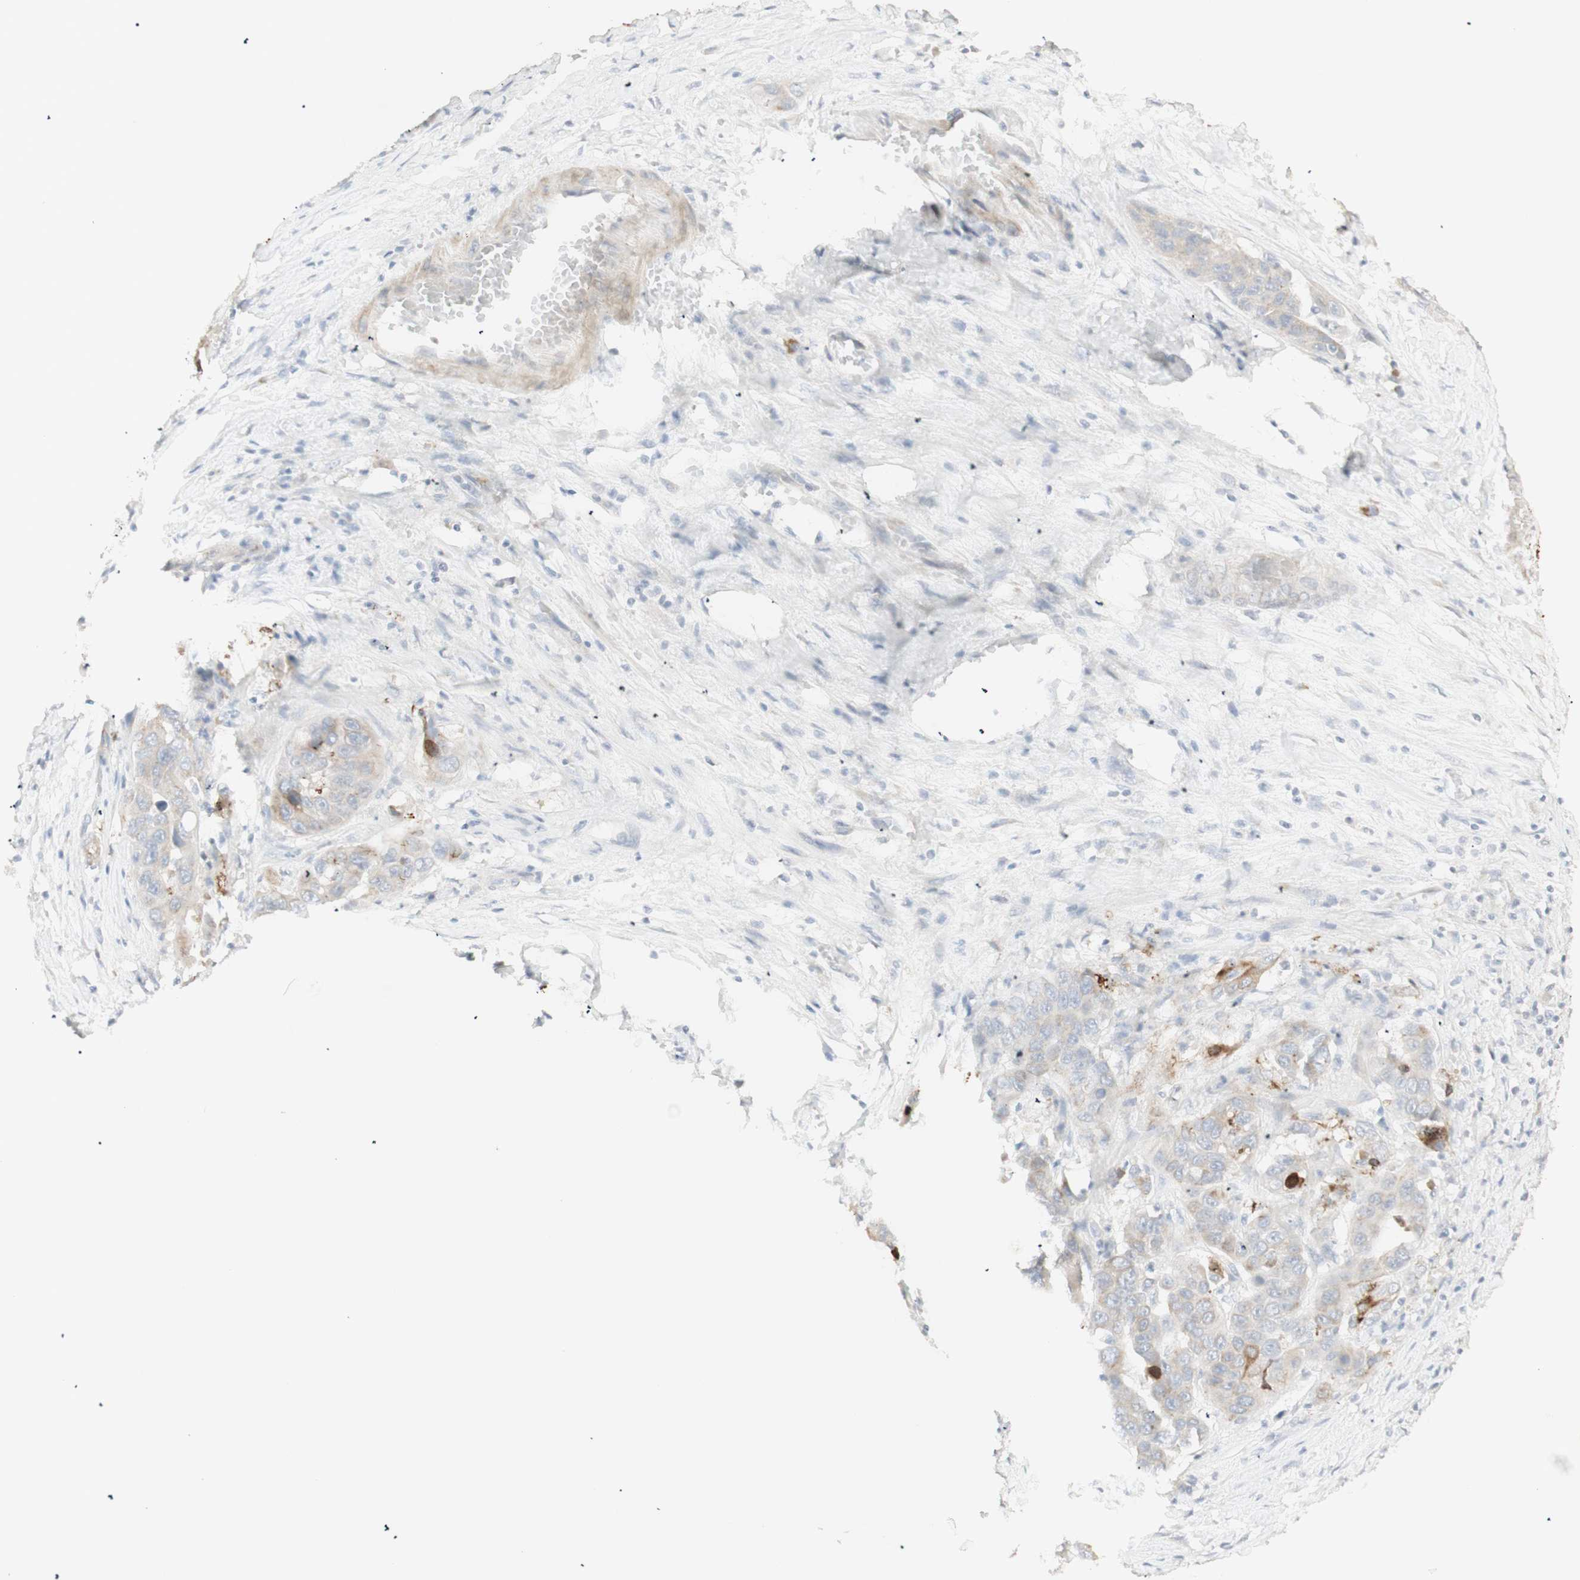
{"staining": {"intensity": "weak", "quantity": "25%-75%", "location": "cytoplasmic/membranous"}, "tissue": "liver cancer", "cell_type": "Tumor cells", "image_type": "cancer", "snomed": [{"axis": "morphology", "description": "Cholangiocarcinoma"}, {"axis": "topography", "description": "Liver"}], "caption": "The immunohistochemical stain shows weak cytoplasmic/membranous staining in tumor cells of cholangiocarcinoma (liver) tissue.", "gene": "NDST4", "patient": {"sex": "female", "age": 52}}